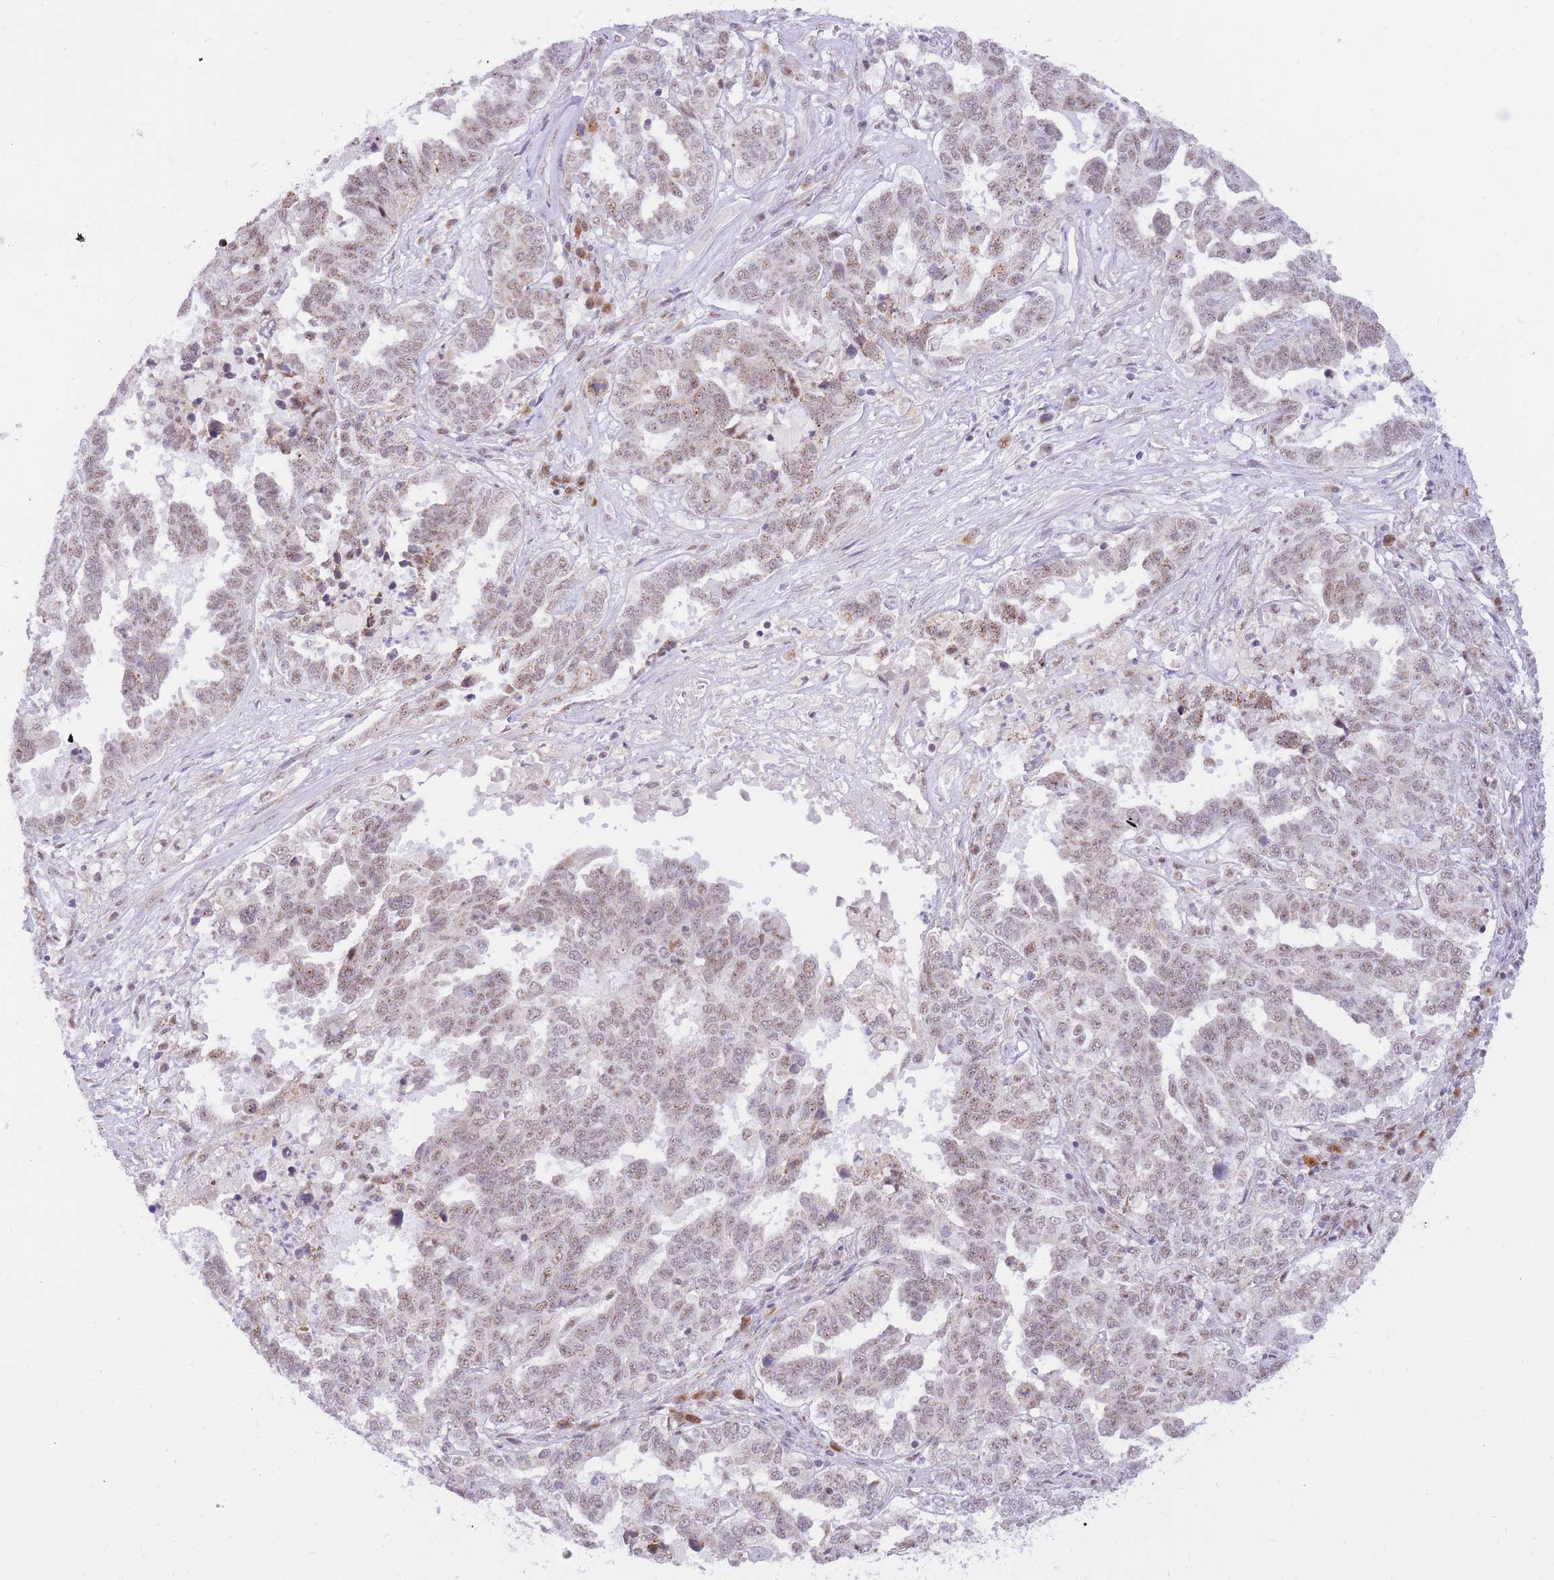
{"staining": {"intensity": "weak", "quantity": "25%-75%", "location": "nuclear"}, "tissue": "ovarian cancer", "cell_type": "Tumor cells", "image_type": "cancer", "snomed": [{"axis": "morphology", "description": "Carcinoma, endometroid"}, {"axis": "topography", "description": "Ovary"}], "caption": "Ovarian cancer (endometroid carcinoma) was stained to show a protein in brown. There is low levels of weak nuclear expression in approximately 25%-75% of tumor cells. Using DAB (brown) and hematoxylin (blue) stains, captured at high magnification using brightfield microscopy.", "gene": "CYP2B6", "patient": {"sex": "female", "age": 62}}